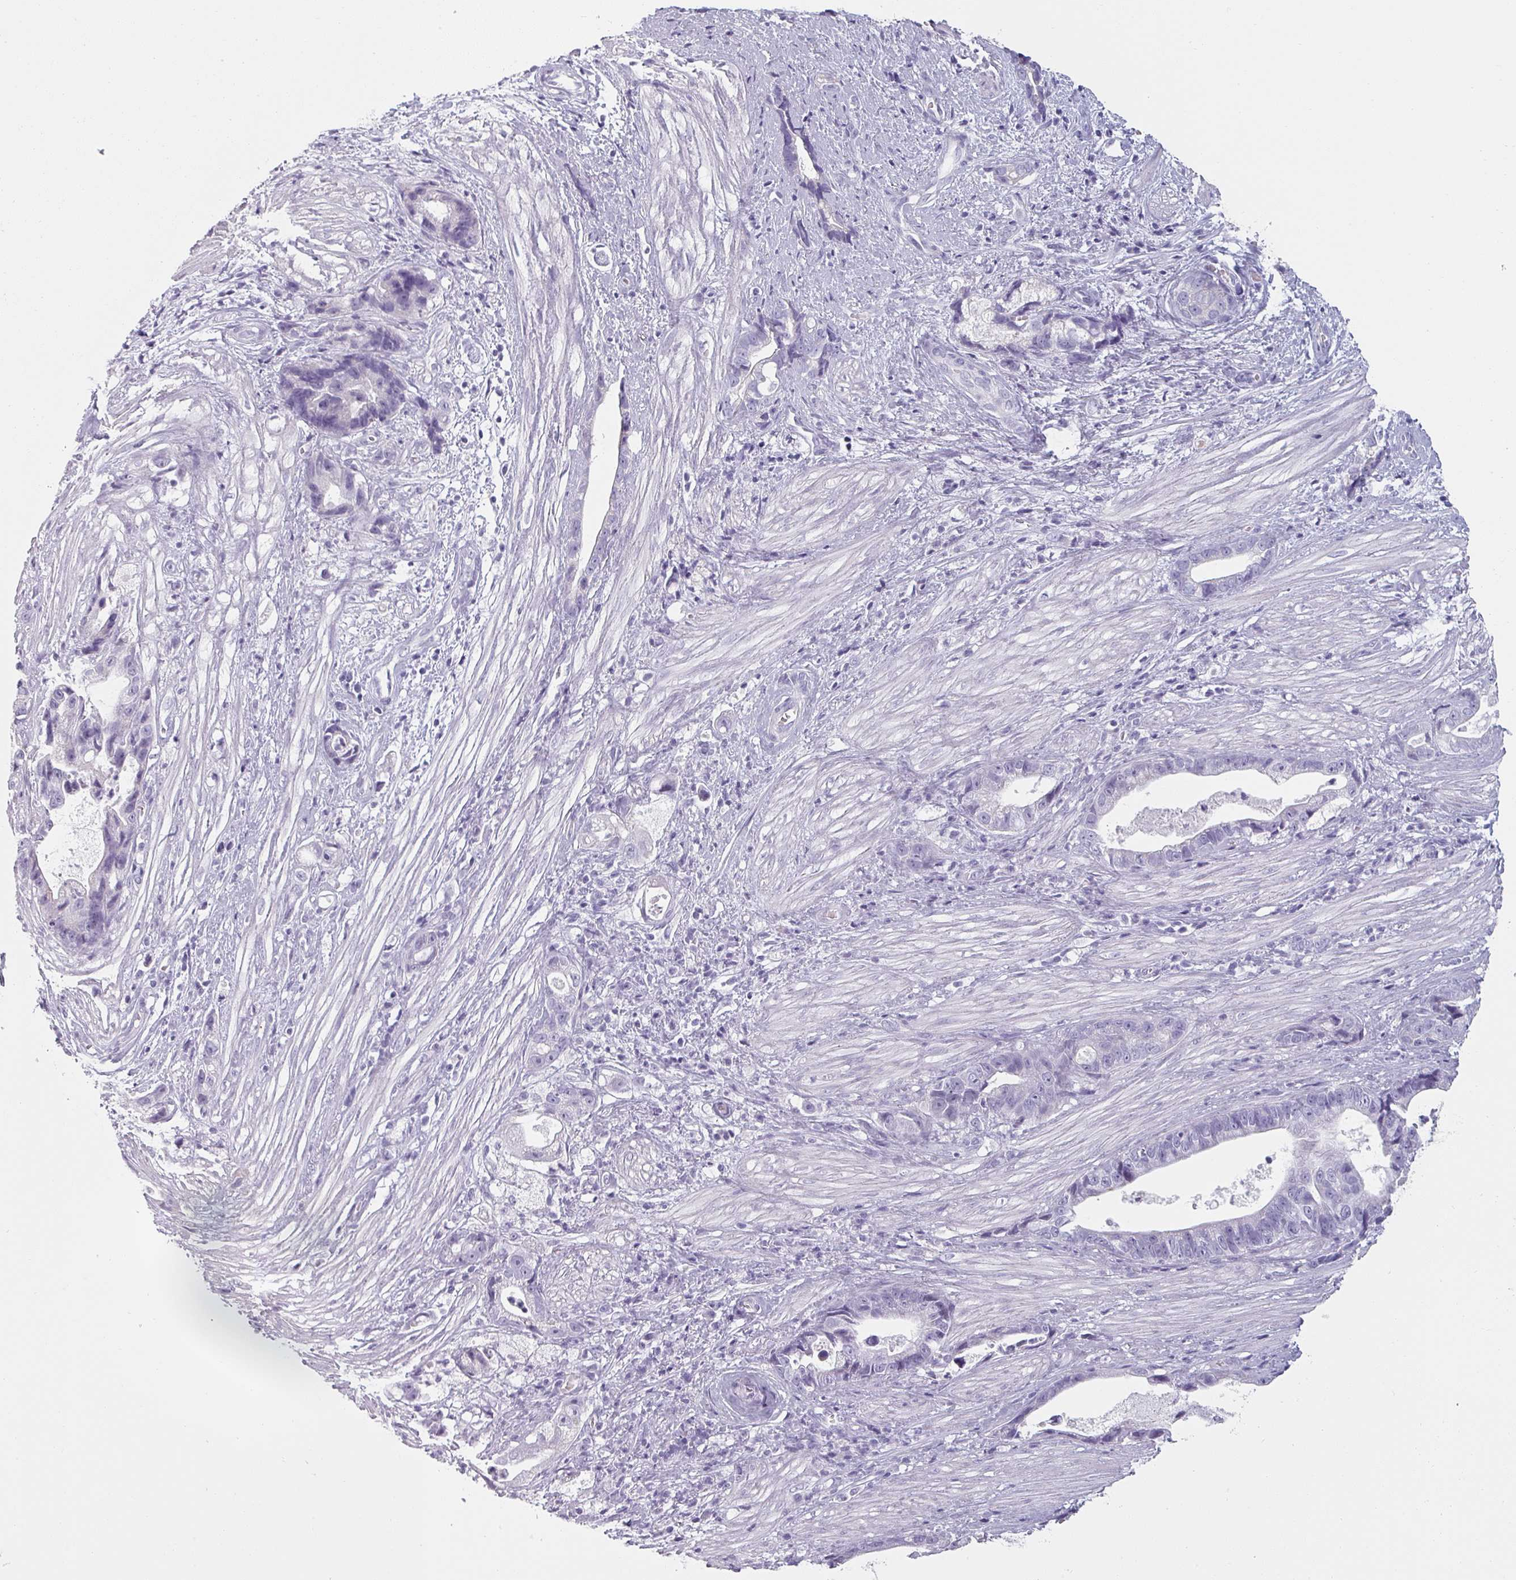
{"staining": {"intensity": "negative", "quantity": "none", "location": "none"}, "tissue": "stomach cancer", "cell_type": "Tumor cells", "image_type": "cancer", "snomed": [{"axis": "morphology", "description": "Adenocarcinoma, NOS"}, {"axis": "topography", "description": "Stomach"}], "caption": "This is a micrograph of IHC staining of stomach cancer, which shows no positivity in tumor cells.", "gene": "SFTPA1", "patient": {"sex": "male", "age": 55}}